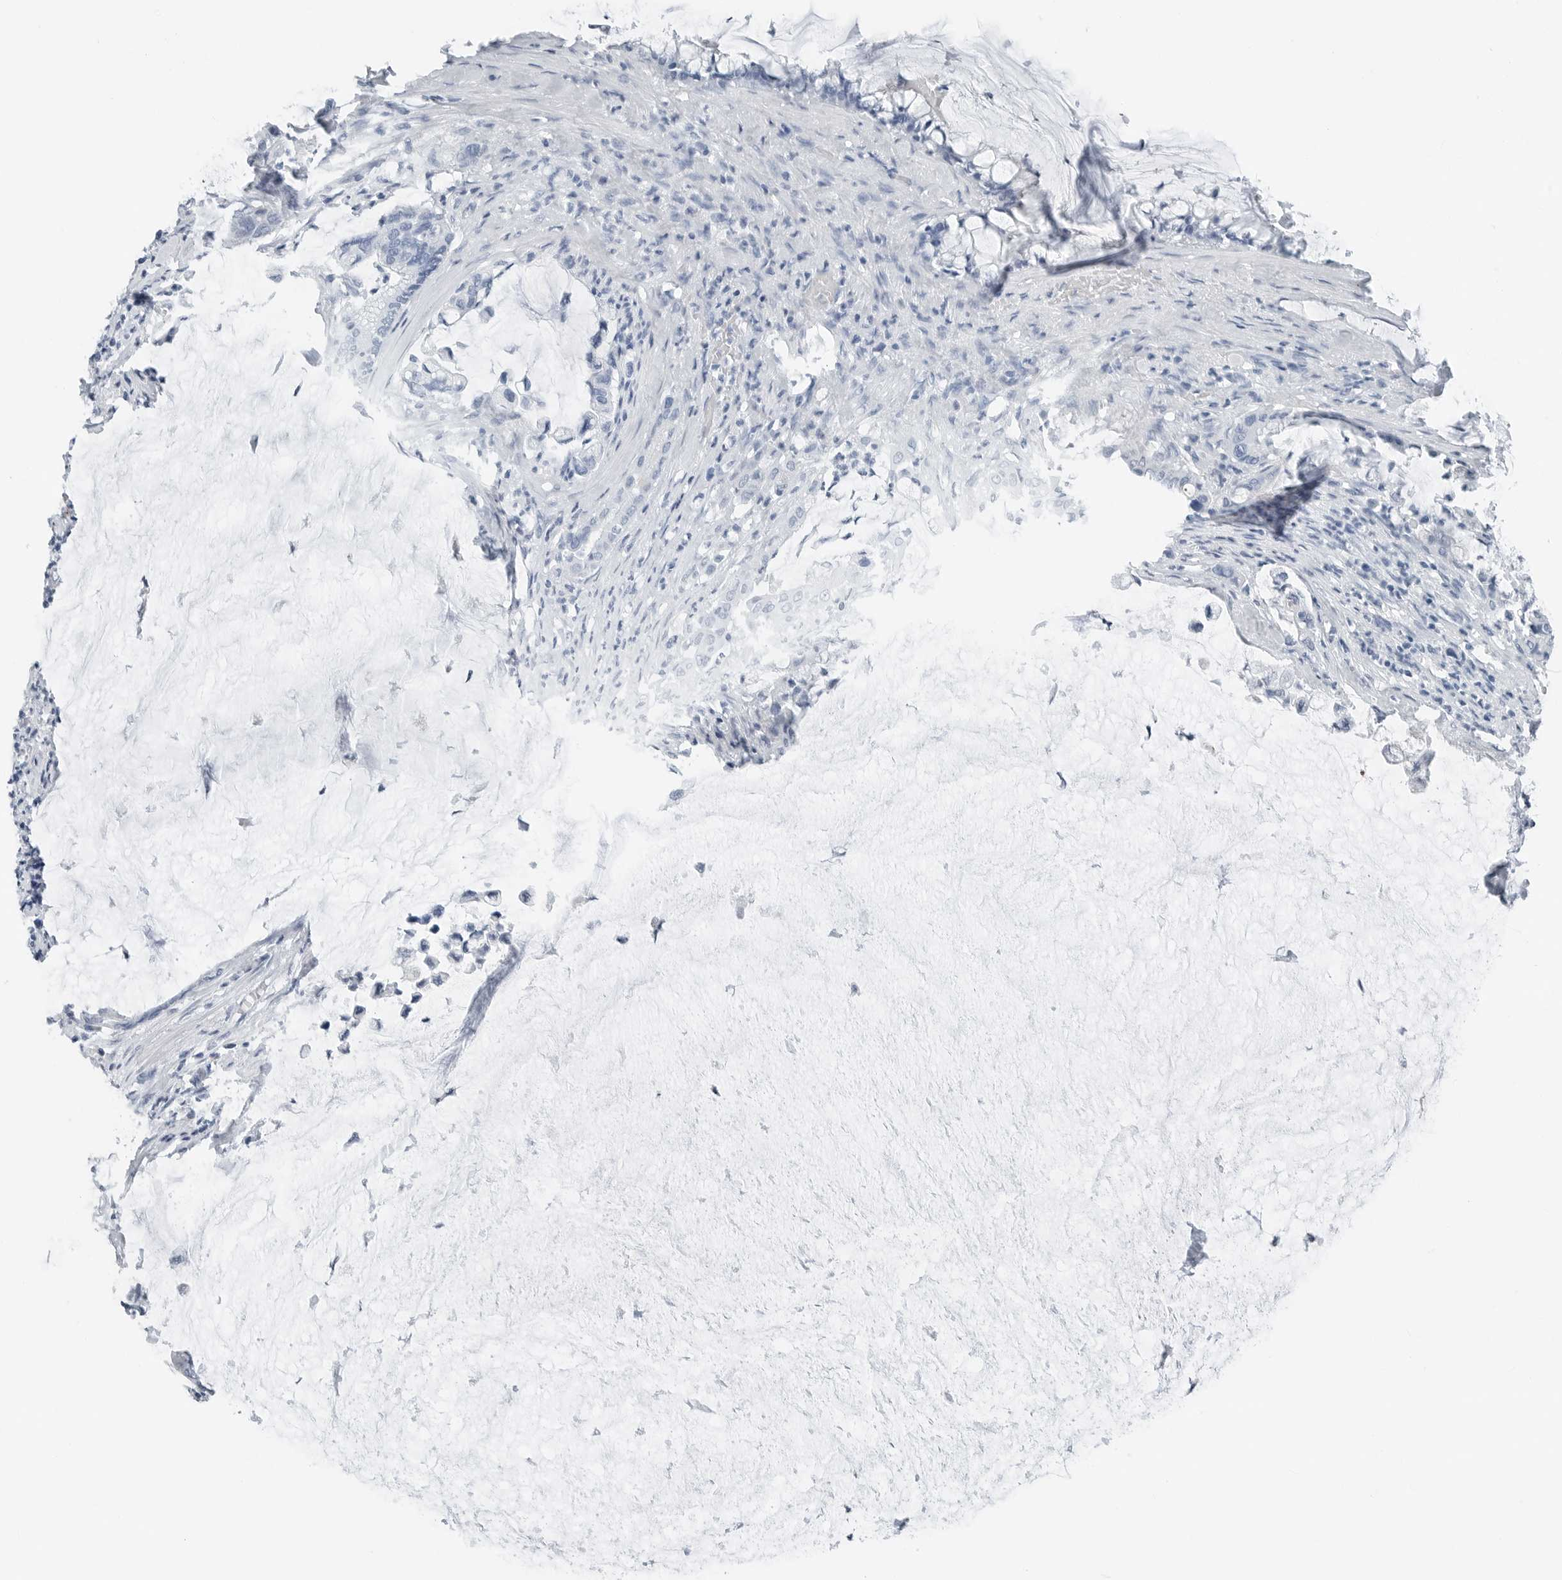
{"staining": {"intensity": "negative", "quantity": "none", "location": "none"}, "tissue": "pancreatic cancer", "cell_type": "Tumor cells", "image_type": "cancer", "snomed": [{"axis": "morphology", "description": "Adenocarcinoma, NOS"}, {"axis": "topography", "description": "Pancreas"}], "caption": "High magnification brightfield microscopy of pancreatic adenocarcinoma stained with DAB (brown) and counterstained with hematoxylin (blue): tumor cells show no significant expression.", "gene": "SLPI", "patient": {"sex": "male", "age": 41}}